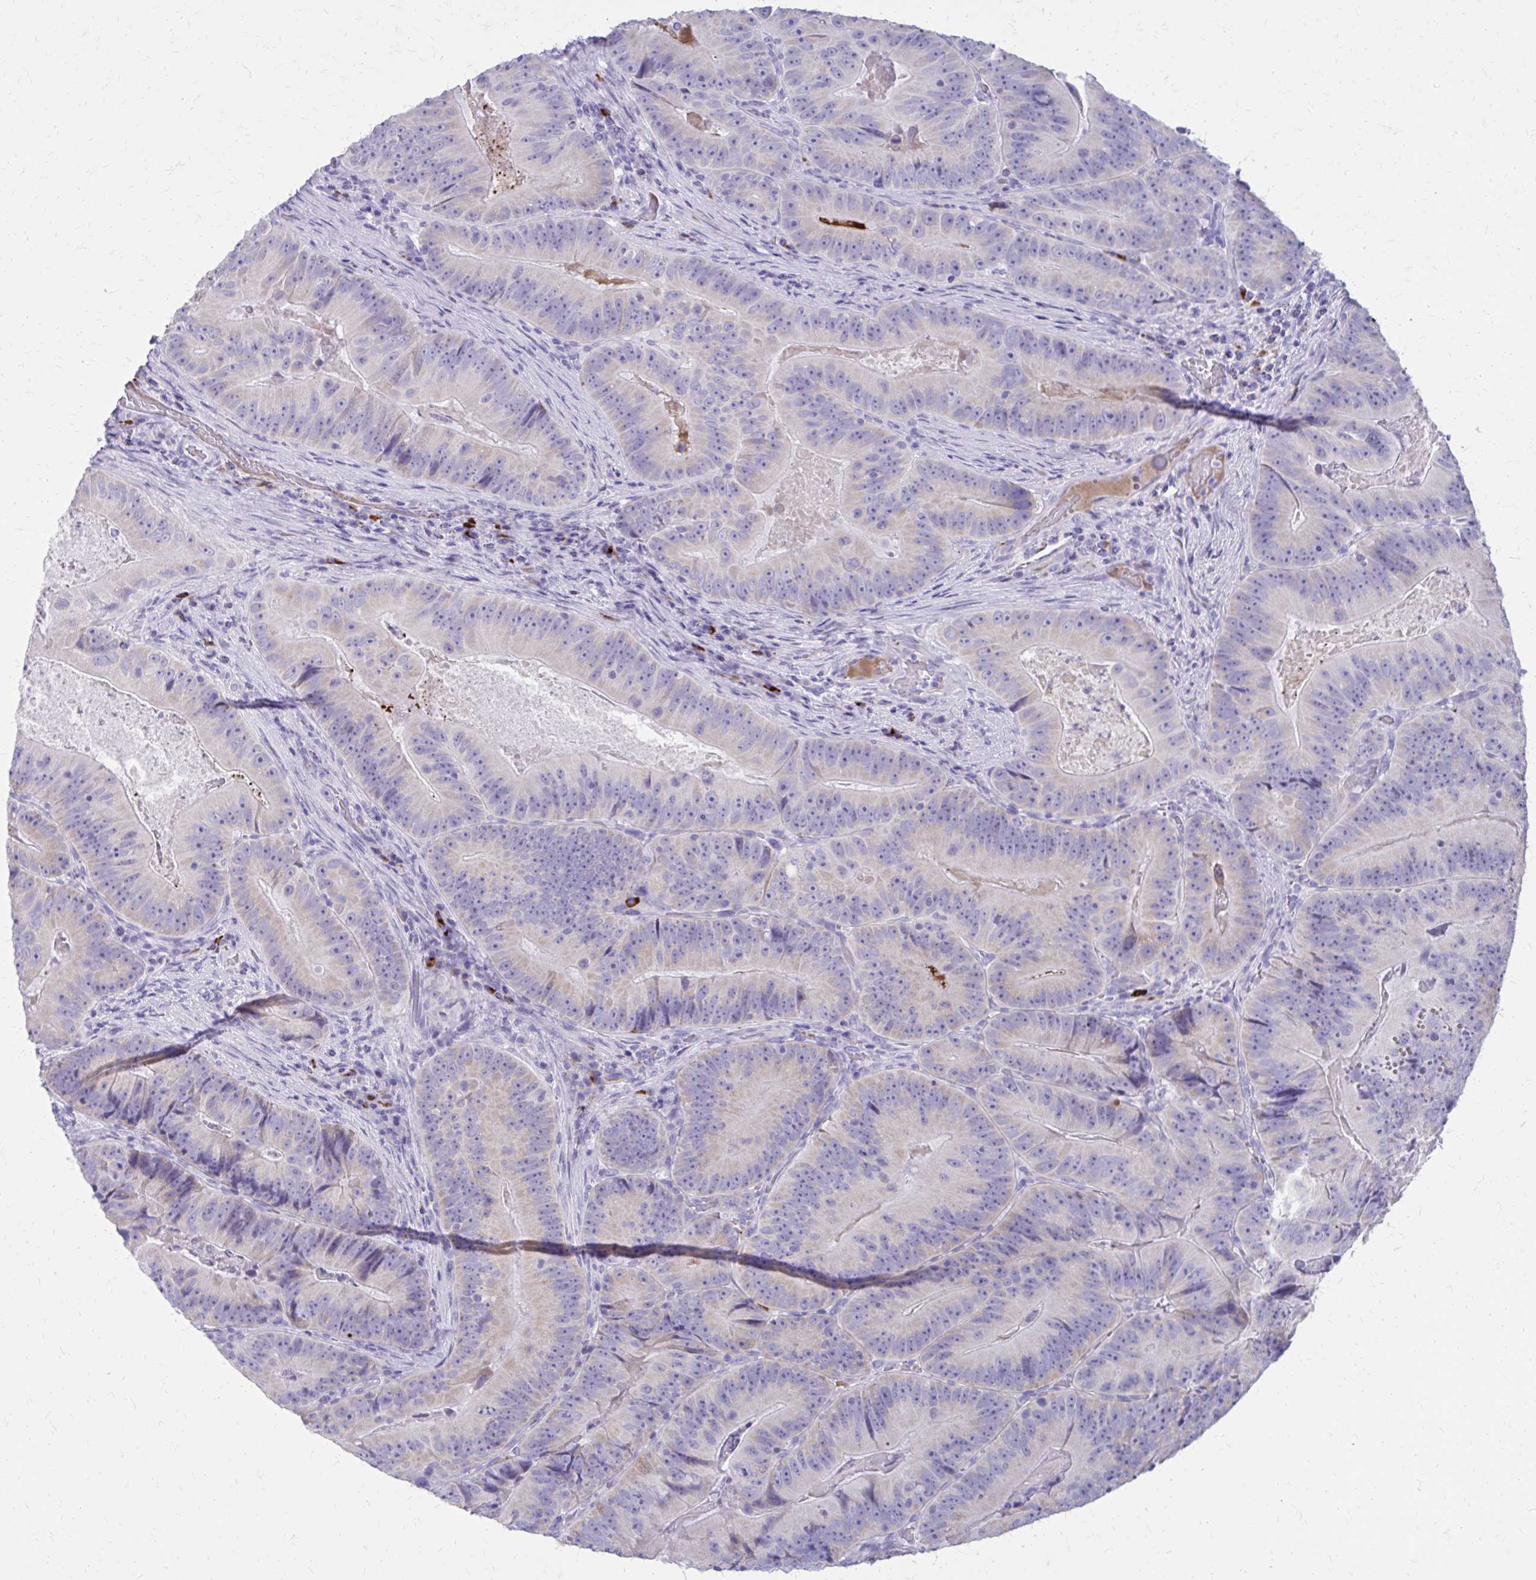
{"staining": {"intensity": "negative", "quantity": "none", "location": "none"}, "tissue": "colorectal cancer", "cell_type": "Tumor cells", "image_type": "cancer", "snomed": [{"axis": "morphology", "description": "Adenocarcinoma, NOS"}, {"axis": "topography", "description": "Colon"}], "caption": "Immunohistochemical staining of human colorectal adenocarcinoma shows no significant expression in tumor cells.", "gene": "SATL1", "patient": {"sex": "female", "age": 86}}